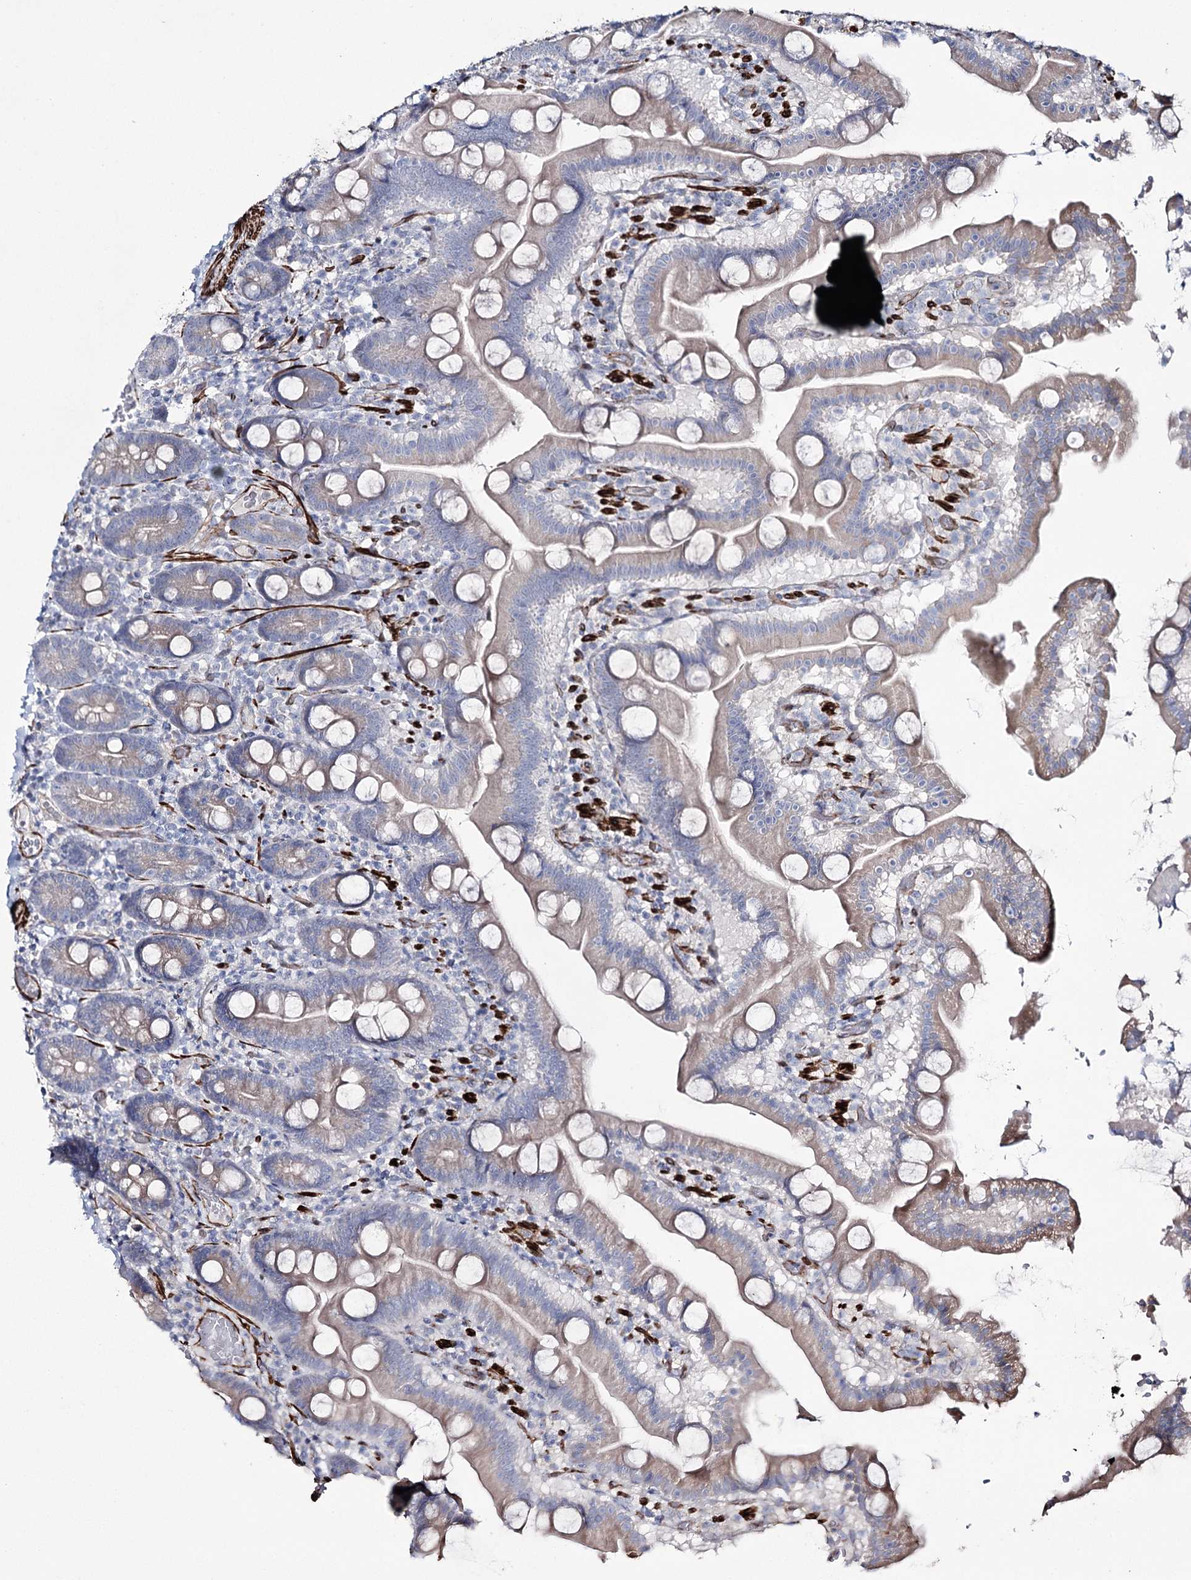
{"staining": {"intensity": "negative", "quantity": "none", "location": "none"}, "tissue": "duodenum", "cell_type": "Glandular cells", "image_type": "normal", "snomed": [{"axis": "morphology", "description": "Normal tissue, NOS"}, {"axis": "topography", "description": "Duodenum"}], "caption": "IHC image of unremarkable duodenum: human duodenum stained with DAB (3,3'-diaminobenzidine) shows no significant protein positivity in glandular cells.", "gene": "SUMF1", "patient": {"sex": "male", "age": 55}}